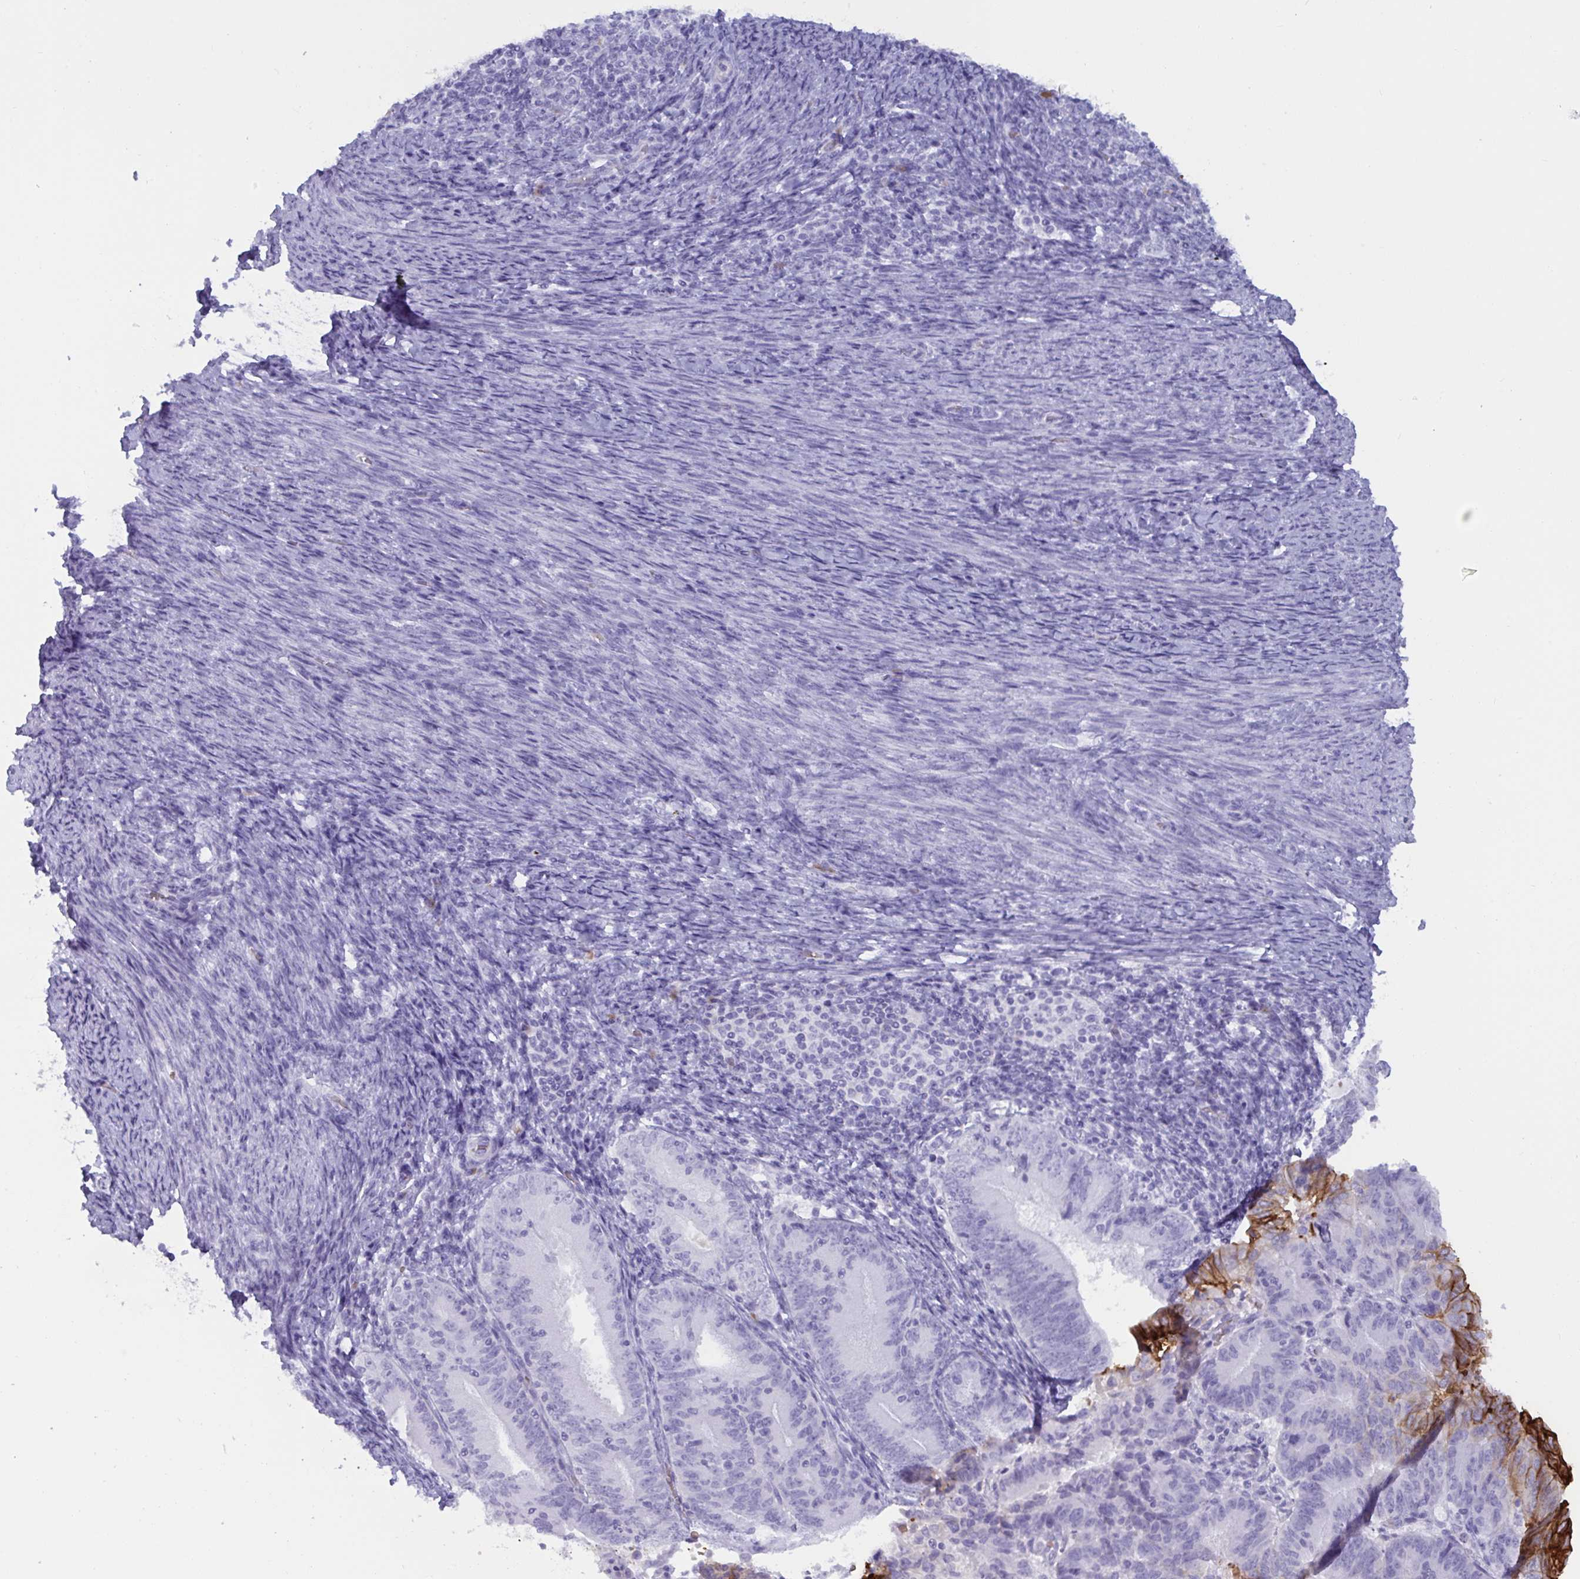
{"staining": {"intensity": "negative", "quantity": "none", "location": "none"}, "tissue": "endometrial cancer", "cell_type": "Tumor cells", "image_type": "cancer", "snomed": [{"axis": "morphology", "description": "Adenocarcinoma, NOS"}, {"axis": "topography", "description": "Endometrium"}], "caption": "IHC micrograph of endometrial adenocarcinoma stained for a protein (brown), which demonstrates no staining in tumor cells. (DAB immunohistochemistry (IHC), high magnification).", "gene": "SLC2A1", "patient": {"sex": "female", "age": 70}}